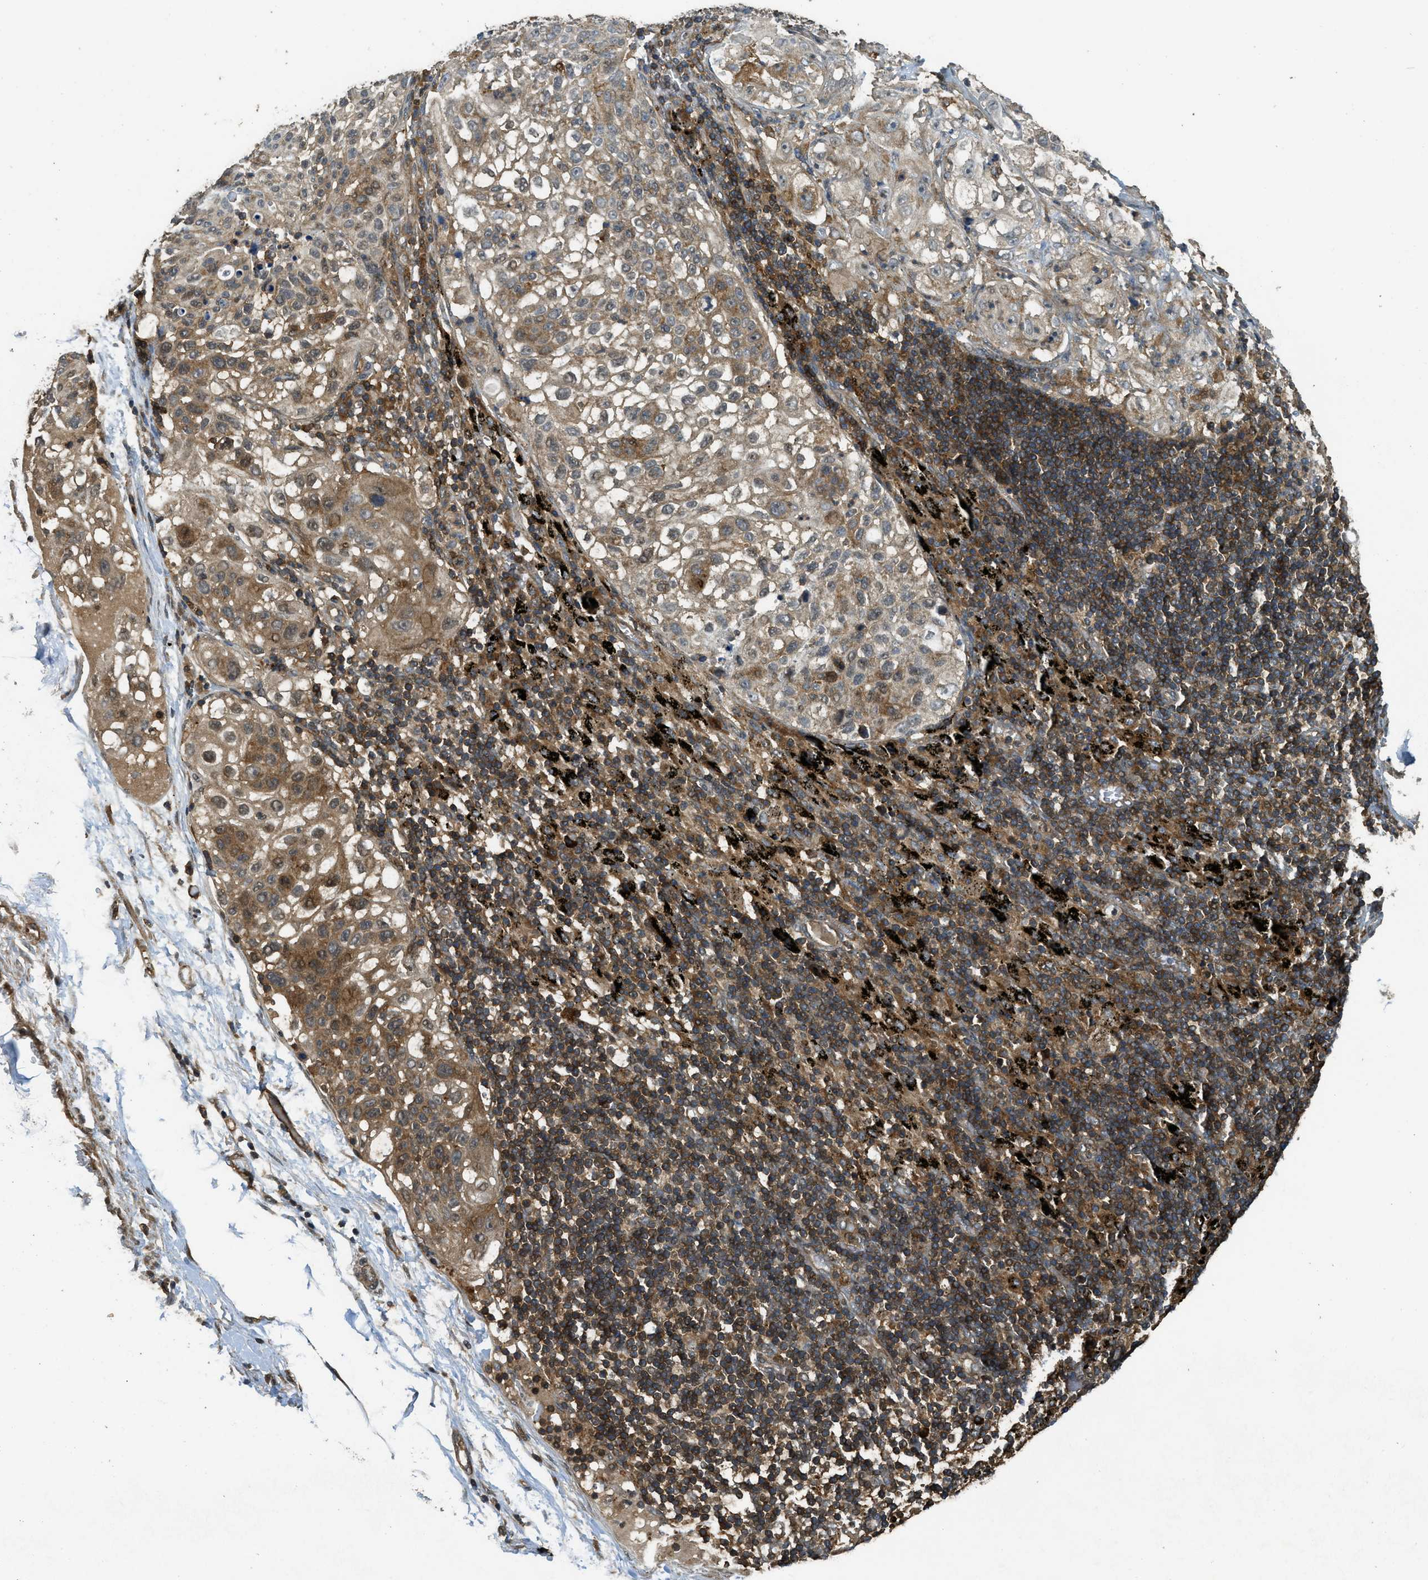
{"staining": {"intensity": "moderate", "quantity": "<25%", "location": "cytoplasmic/membranous"}, "tissue": "lung cancer", "cell_type": "Tumor cells", "image_type": "cancer", "snomed": [{"axis": "morphology", "description": "Inflammation, NOS"}, {"axis": "morphology", "description": "Squamous cell carcinoma, NOS"}, {"axis": "topography", "description": "Lymph node"}, {"axis": "topography", "description": "Soft tissue"}, {"axis": "topography", "description": "Lung"}], "caption": "Immunohistochemistry (IHC) photomicrograph of squamous cell carcinoma (lung) stained for a protein (brown), which reveals low levels of moderate cytoplasmic/membranous positivity in approximately <25% of tumor cells.", "gene": "PPP6R3", "patient": {"sex": "male", "age": 66}}